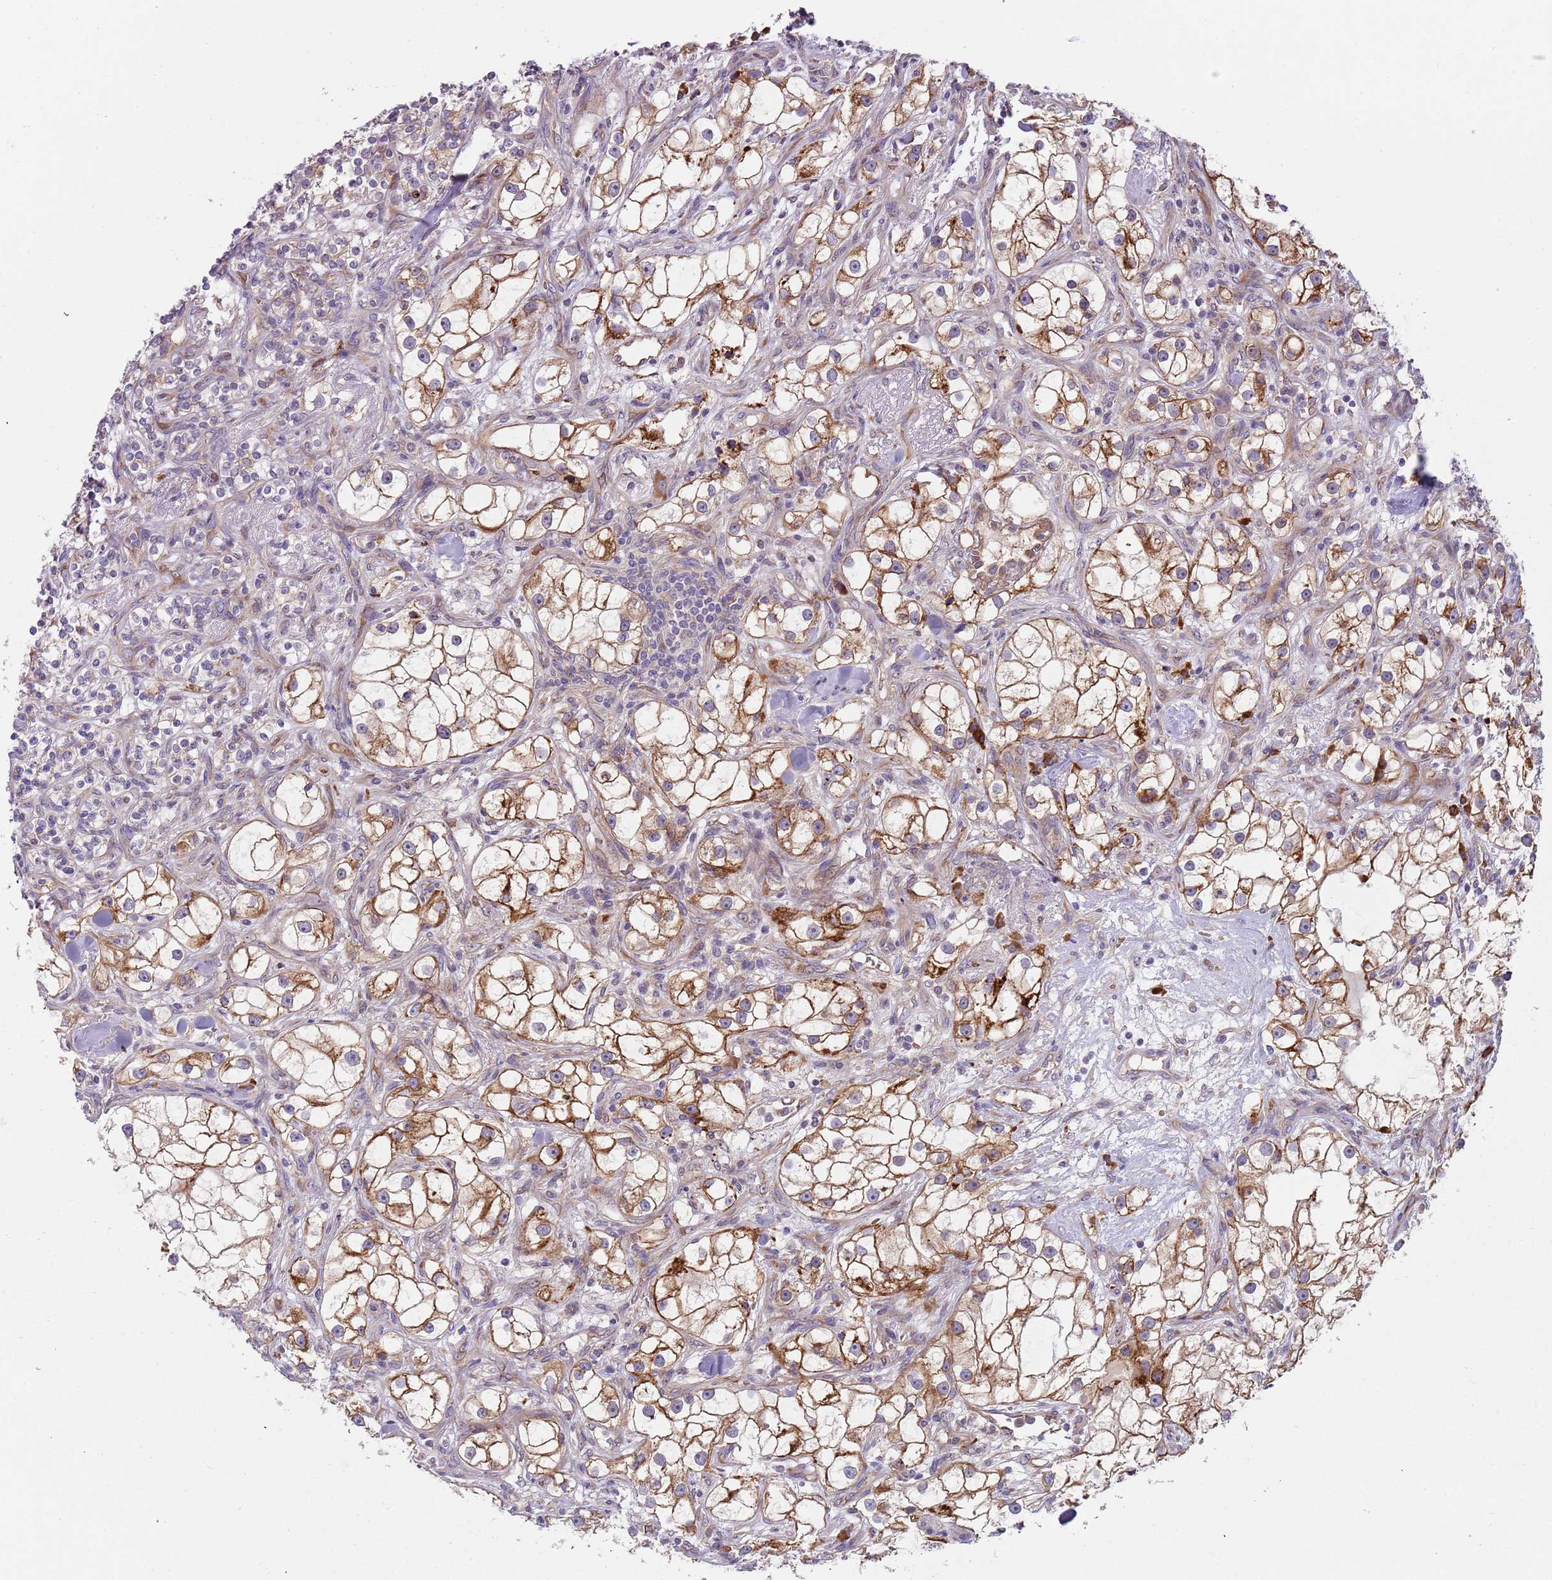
{"staining": {"intensity": "moderate", "quantity": ">75%", "location": "cytoplasmic/membranous"}, "tissue": "renal cancer", "cell_type": "Tumor cells", "image_type": "cancer", "snomed": [{"axis": "morphology", "description": "Adenocarcinoma, NOS"}, {"axis": "topography", "description": "Kidney"}], "caption": "Human renal adenocarcinoma stained with a brown dye demonstrates moderate cytoplasmic/membranous positive staining in about >75% of tumor cells.", "gene": "VWCE", "patient": {"sex": "male", "age": 77}}